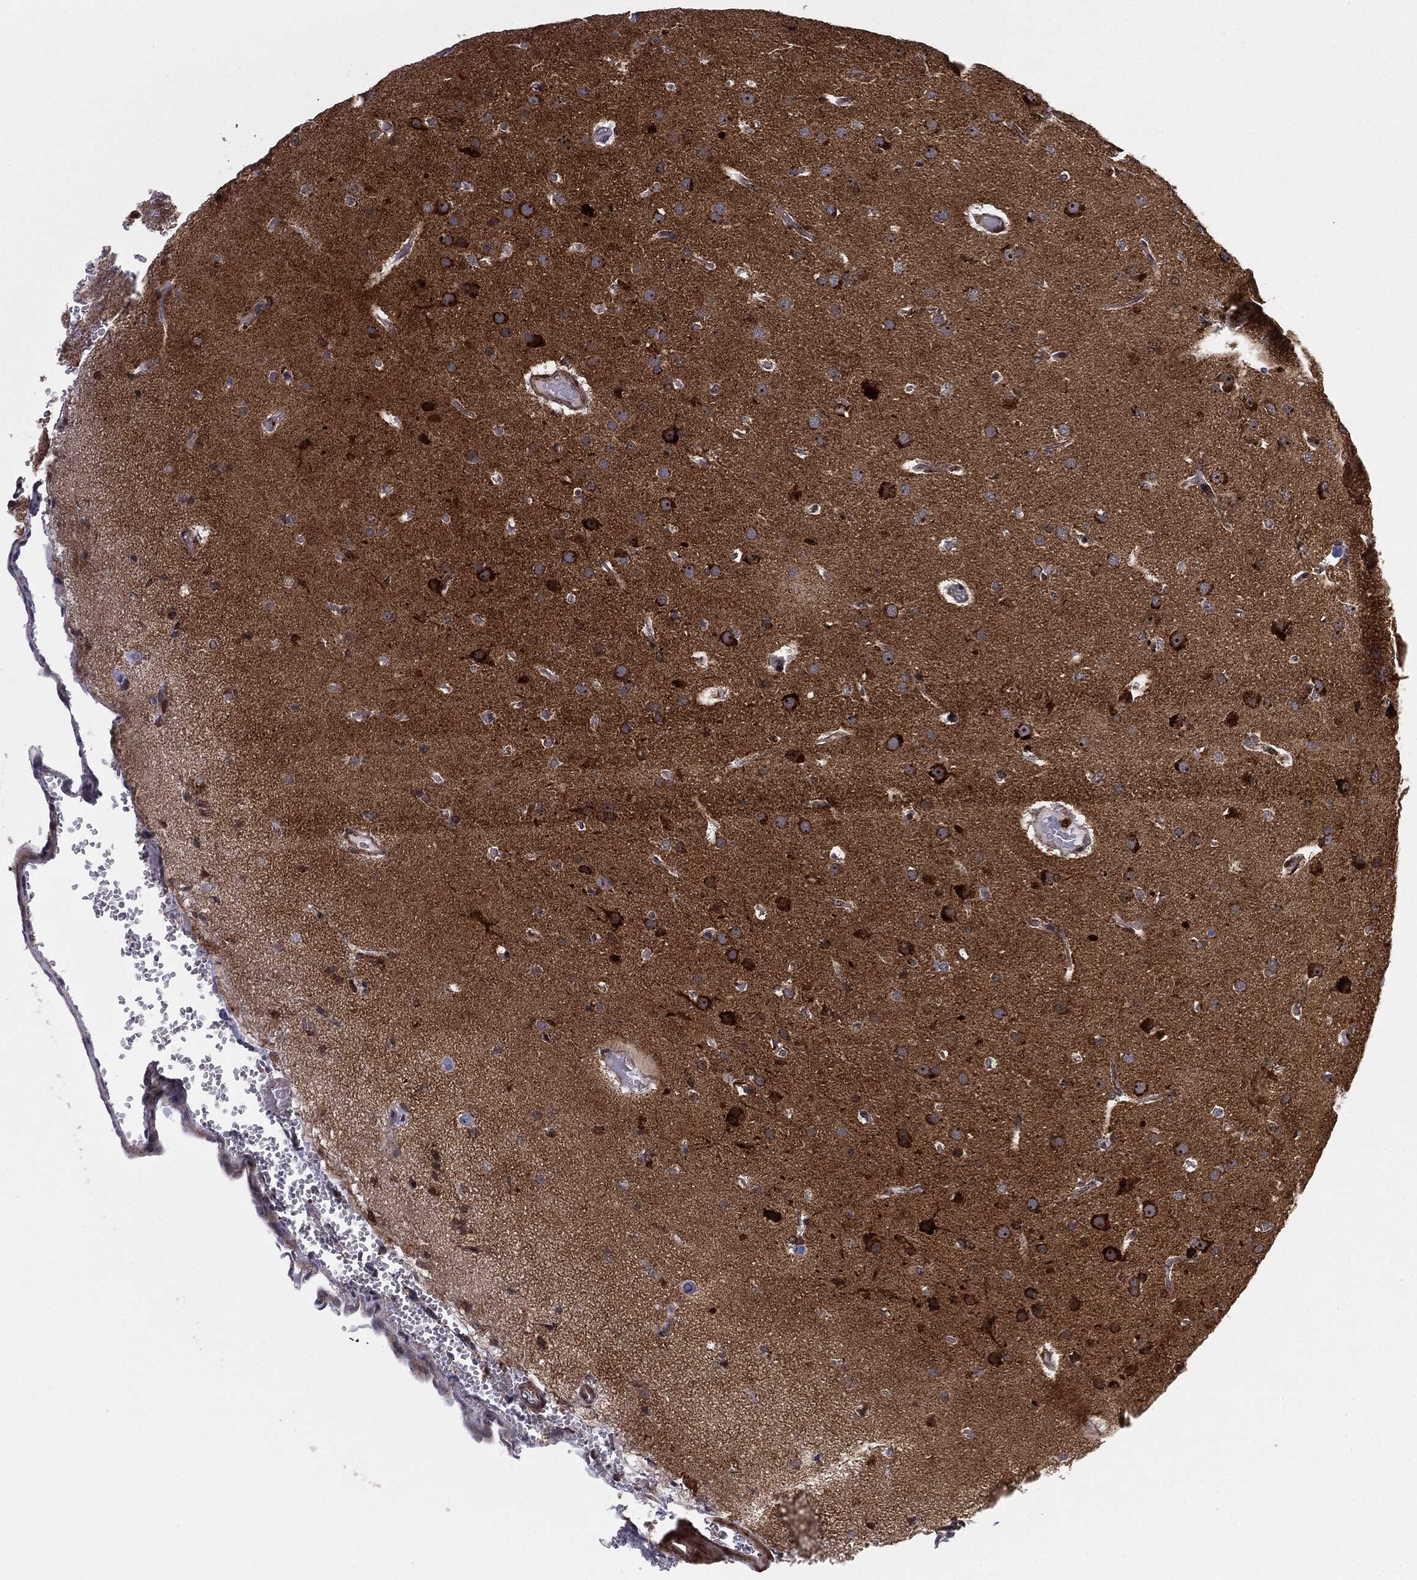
{"staining": {"intensity": "moderate", "quantity": "25%-75%", "location": "cytoplasmic/membranous"}, "tissue": "glioma", "cell_type": "Tumor cells", "image_type": "cancer", "snomed": [{"axis": "morphology", "description": "Glioma, malignant, NOS"}, {"axis": "topography", "description": "Cerebral cortex"}], "caption": "IHC histopathology image of glioma stained for a protein (brown), which reveals medium levels of moderate cytoplasmic/membranous expression in approximately 25%-75% of tumor cells.", "gene": "PTEN", "patient": {"sex": "male", "age": 58}}